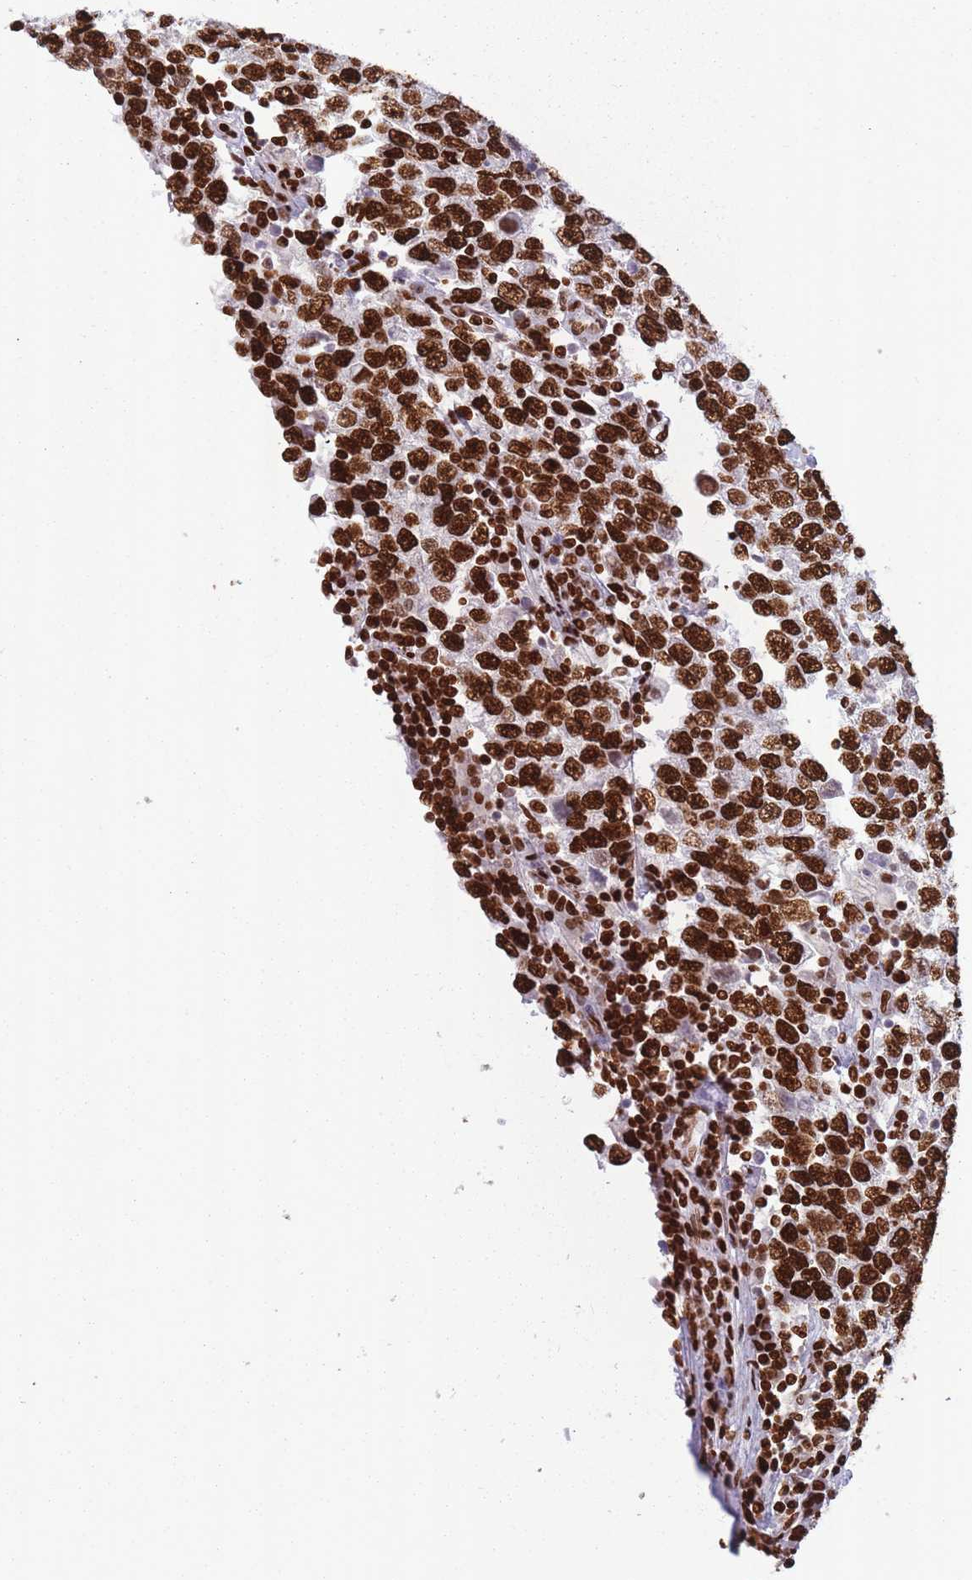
{"staining": {"intensity": "strong", "quantity": ">75%", "location": "nuclear"}, "tissue": "testis cancer", "cell_type": "Tumor cells", "image_type": "cancer", "snomed": [{"axis": "morphology", "description": "Seminoma, NOS"}, {"axis": "morphology", "description": "Carcinoma, Embryonal, NOS"}, {"axis": "topography", "description": "Testis"}], "caption": "Immunohistochemical staining of testis cancer (seminoma) displays high levels of strong nuclear protein staining in about >75% of tumor cells.", "gene": "HNRNPUL1", "patient": {"sex": "male", "age": 28}}